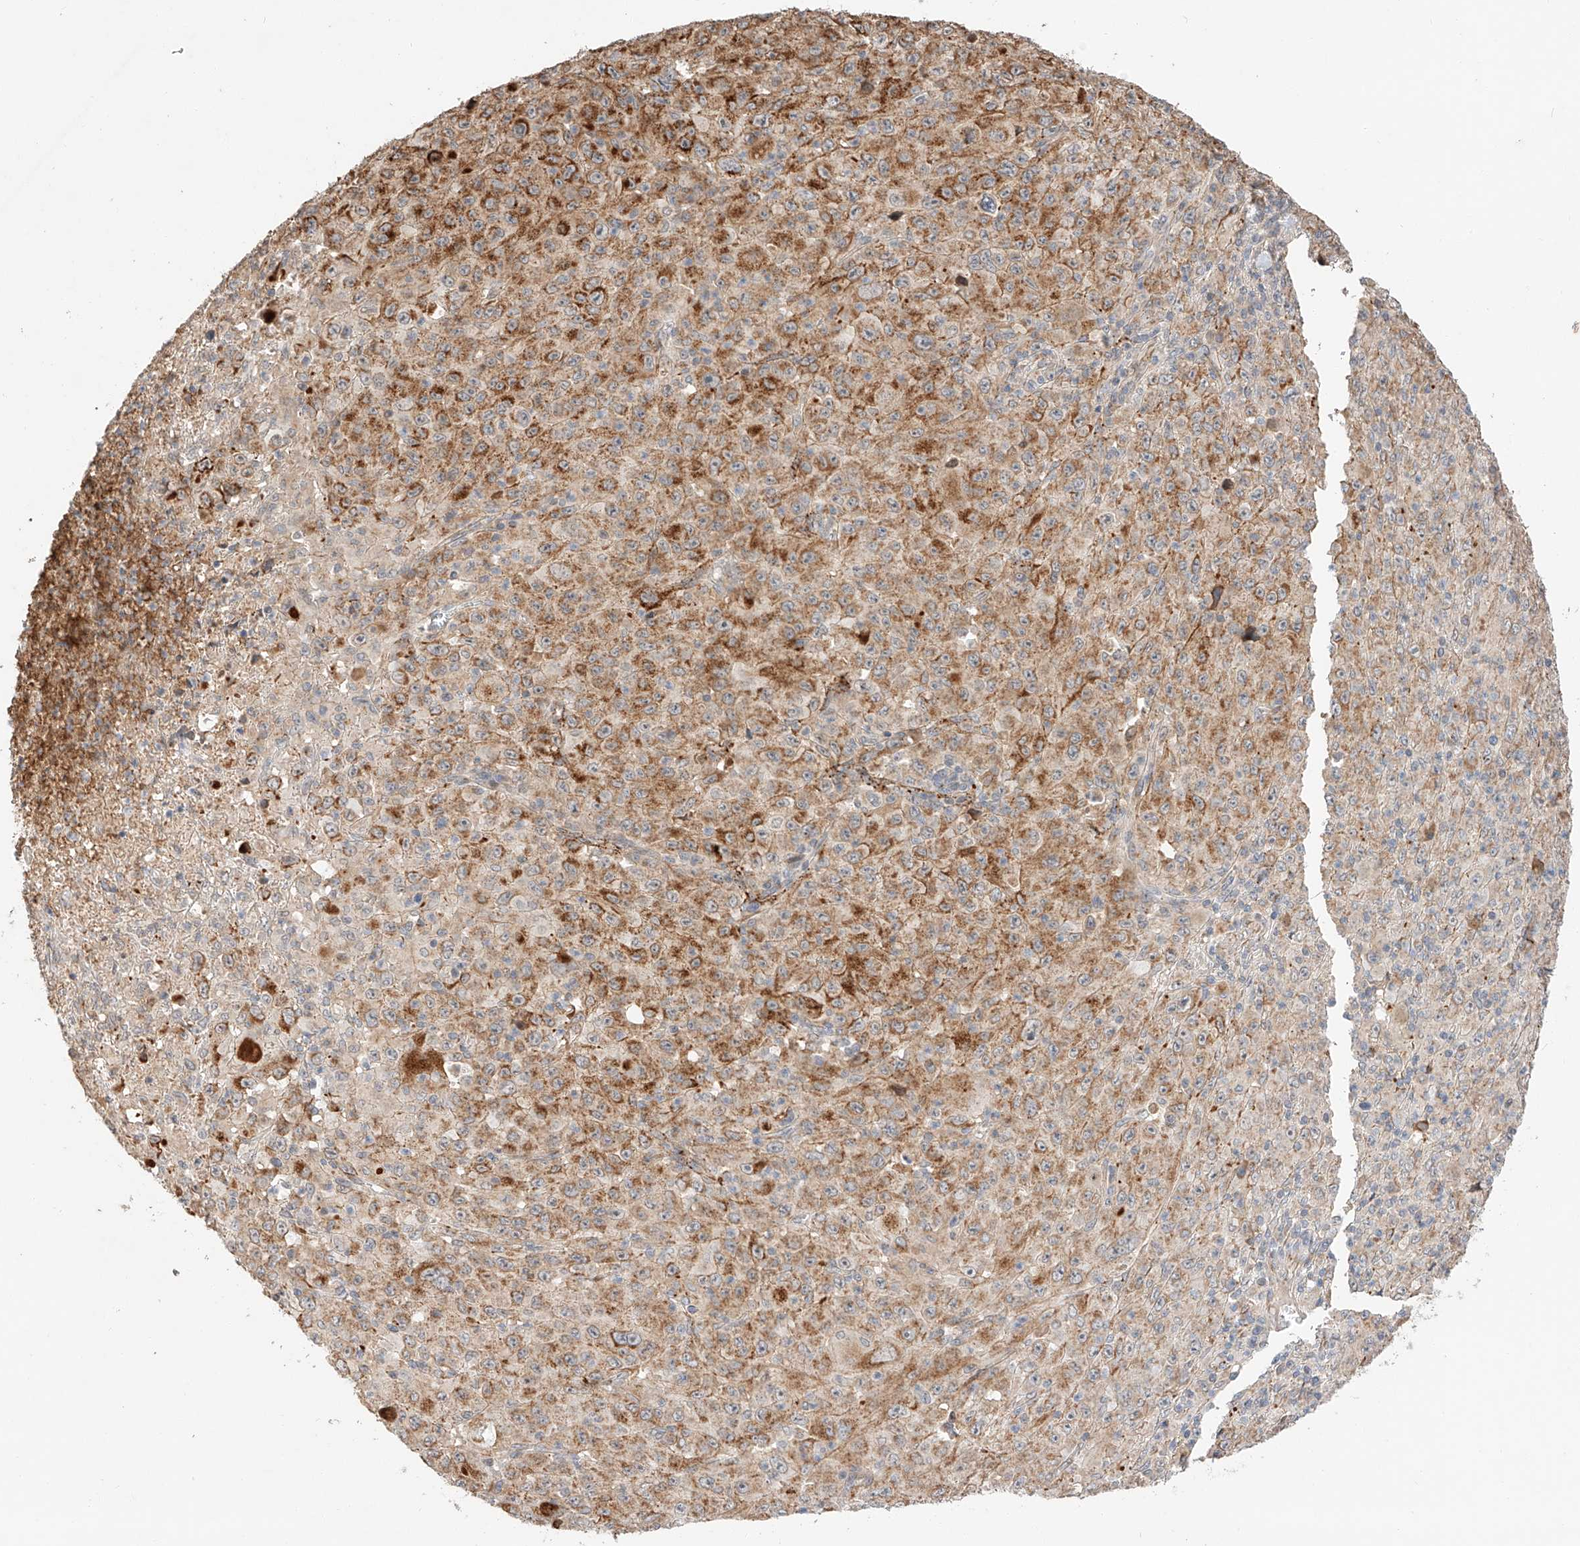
{"staining": {"intensity": "moderate", "quantity": "25%-75%", "location": "cytoplasmic/membranous"}, "tissue": "melanoma", "cell_type": "Tumor cells", "image_type": "cancer", "snomed": [{"axis": "morphology", "description": "Malignant melanoma, Metastatic site"}, {"axis": "topography", "description": "Skin"}], "caption": "Malignant melanoma (metastatic site) tissue shows moderate cytoplasmic/membranous positivity in approximately 25%-75% of tumor cells, visualized by immunohistochemistry. The protein is shown in brown color, while the nuclei are stained blue.", "gene": "SUSD6", "patient": {"sex": "female", "age": 56}}